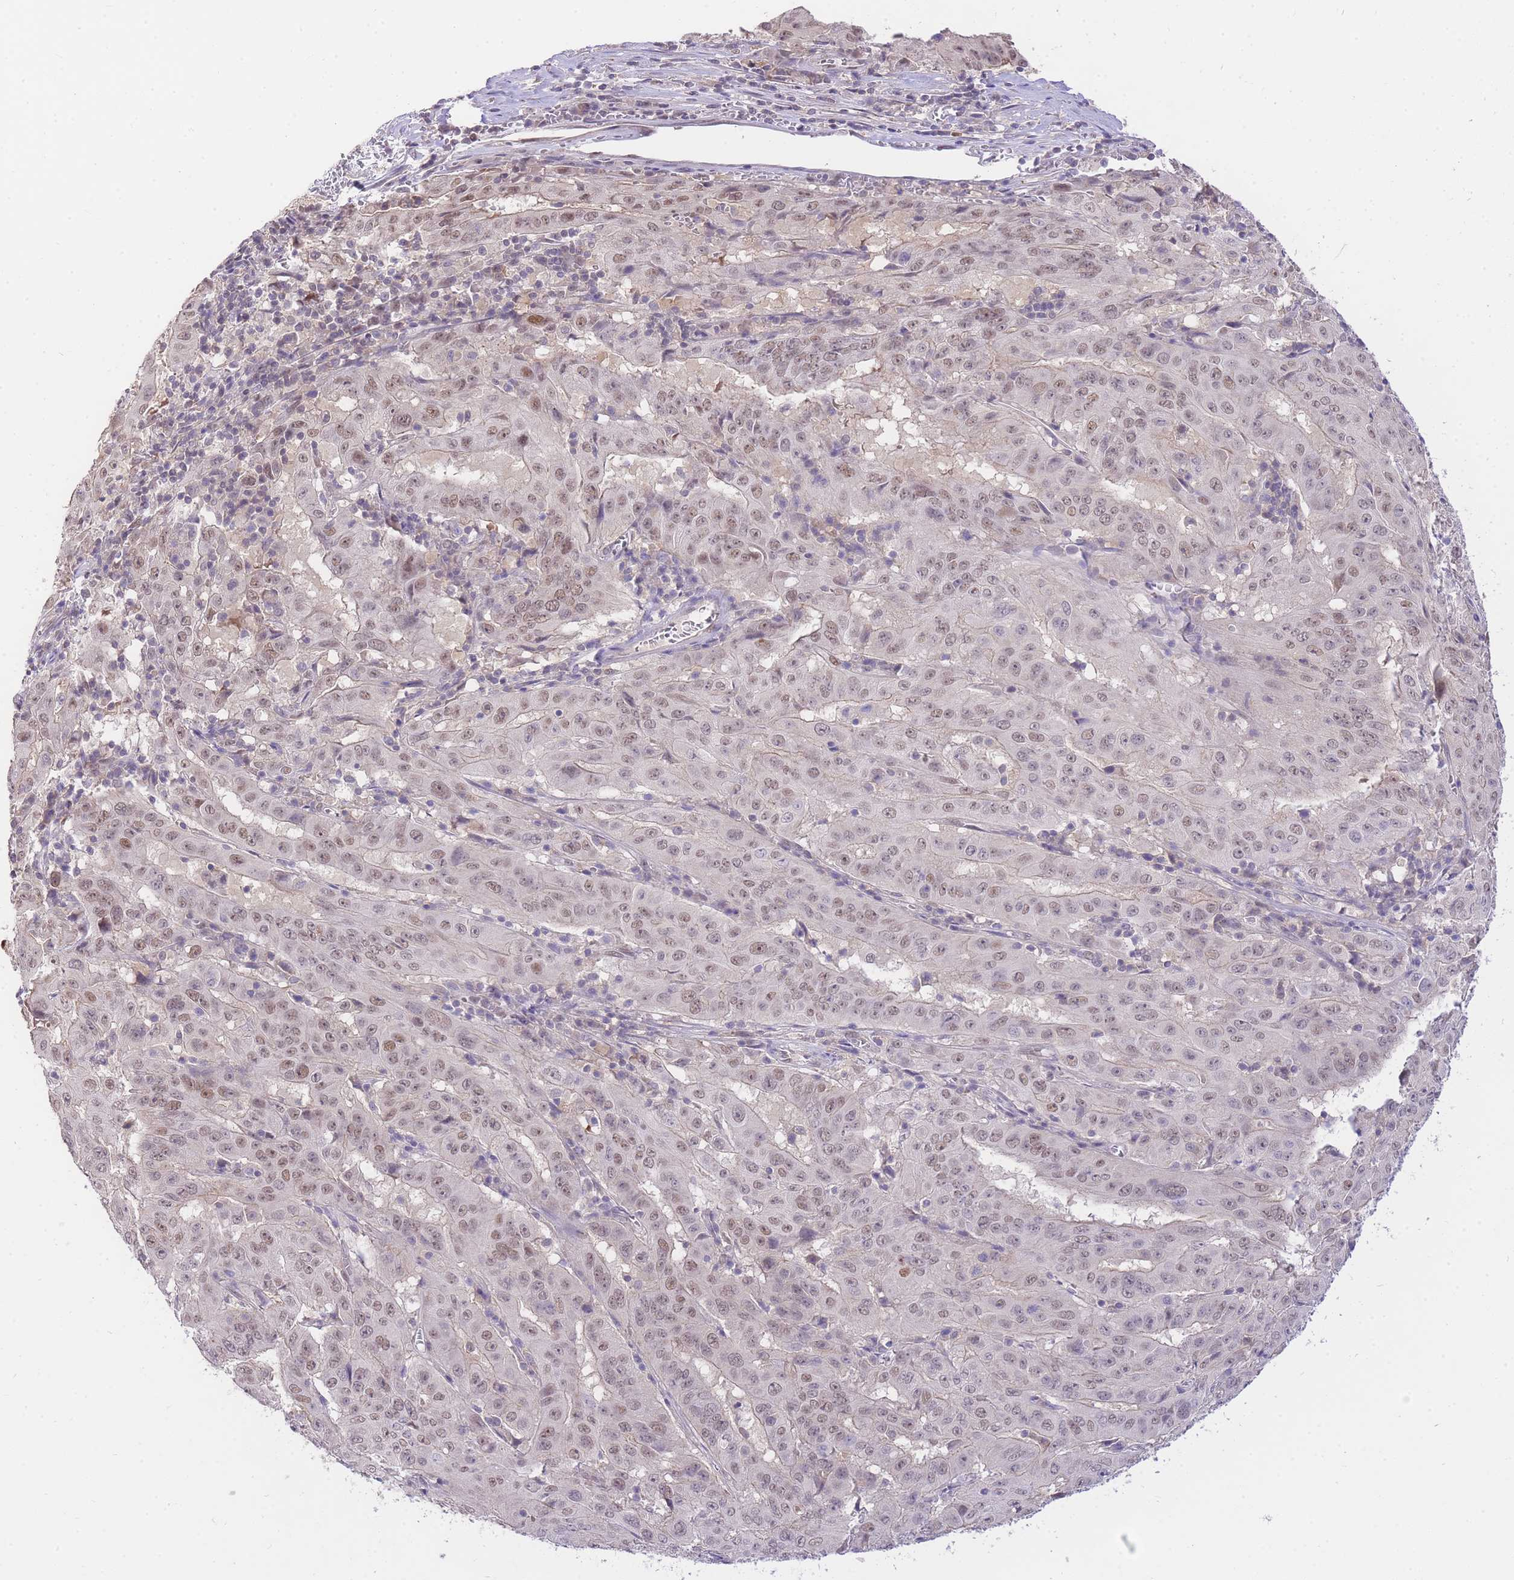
{"staining": {"intensity": "moderate", "quantity": "25%-75%", "location": "nuclear"}, "tissue": "pancreatic cancer", "cell_type": "Tumor cells", "image_type": "cancer", "snomed": [{"axis": "morphology", "description": "Adenocarcinoma, NOS"}, {"axis": "topography", "description": "Pancreas"}], "caption": "Tumor cells reveal medium levels of moderate nuclear expression in approximately 25%-75% of cells in pancreatic cancer.", "gene": "UBXN7", "patient": {"sex": "male", "age": 63}}